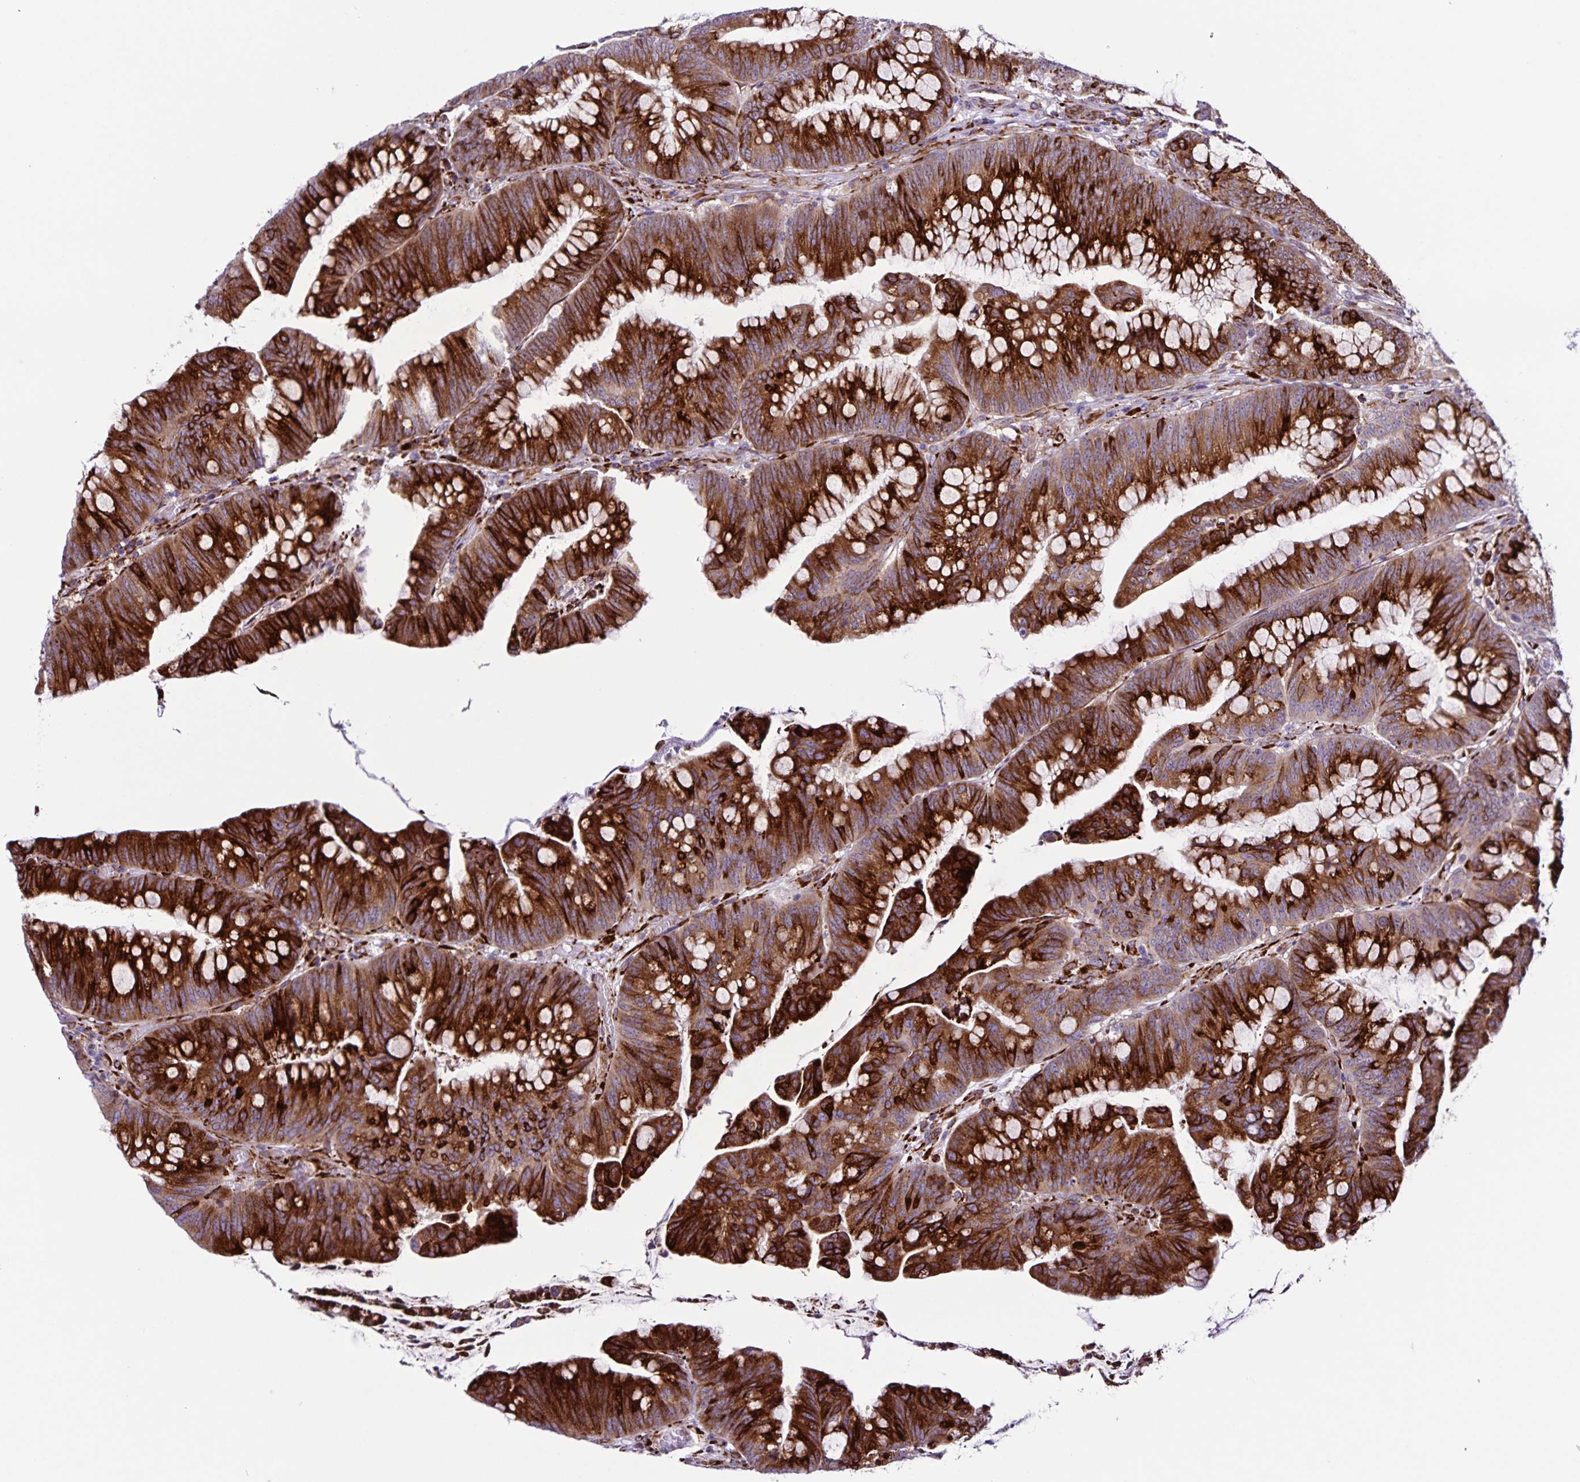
{"staining": {"intensity": "strong", "quantity": ">75%", "location": "cytoplasmic/membranous"}, "tissue": "colorectal cancer", "cell_type": "Tumor cells", "image_type": "cancer", "snomed": [{"axis": "morphology", "description": "Adenocarcinoma, NOS"}, {"axis": "topography", "description": "Colon"}], "caption": "Protein expression analysis of human colorectal cancer (adenocarcinoma) reveals strong cytoplasmic/membranous staining in about >75% of tumor cells.", "gene": "OSBPL5", "patient": {"sex": "male", "age": 62}}